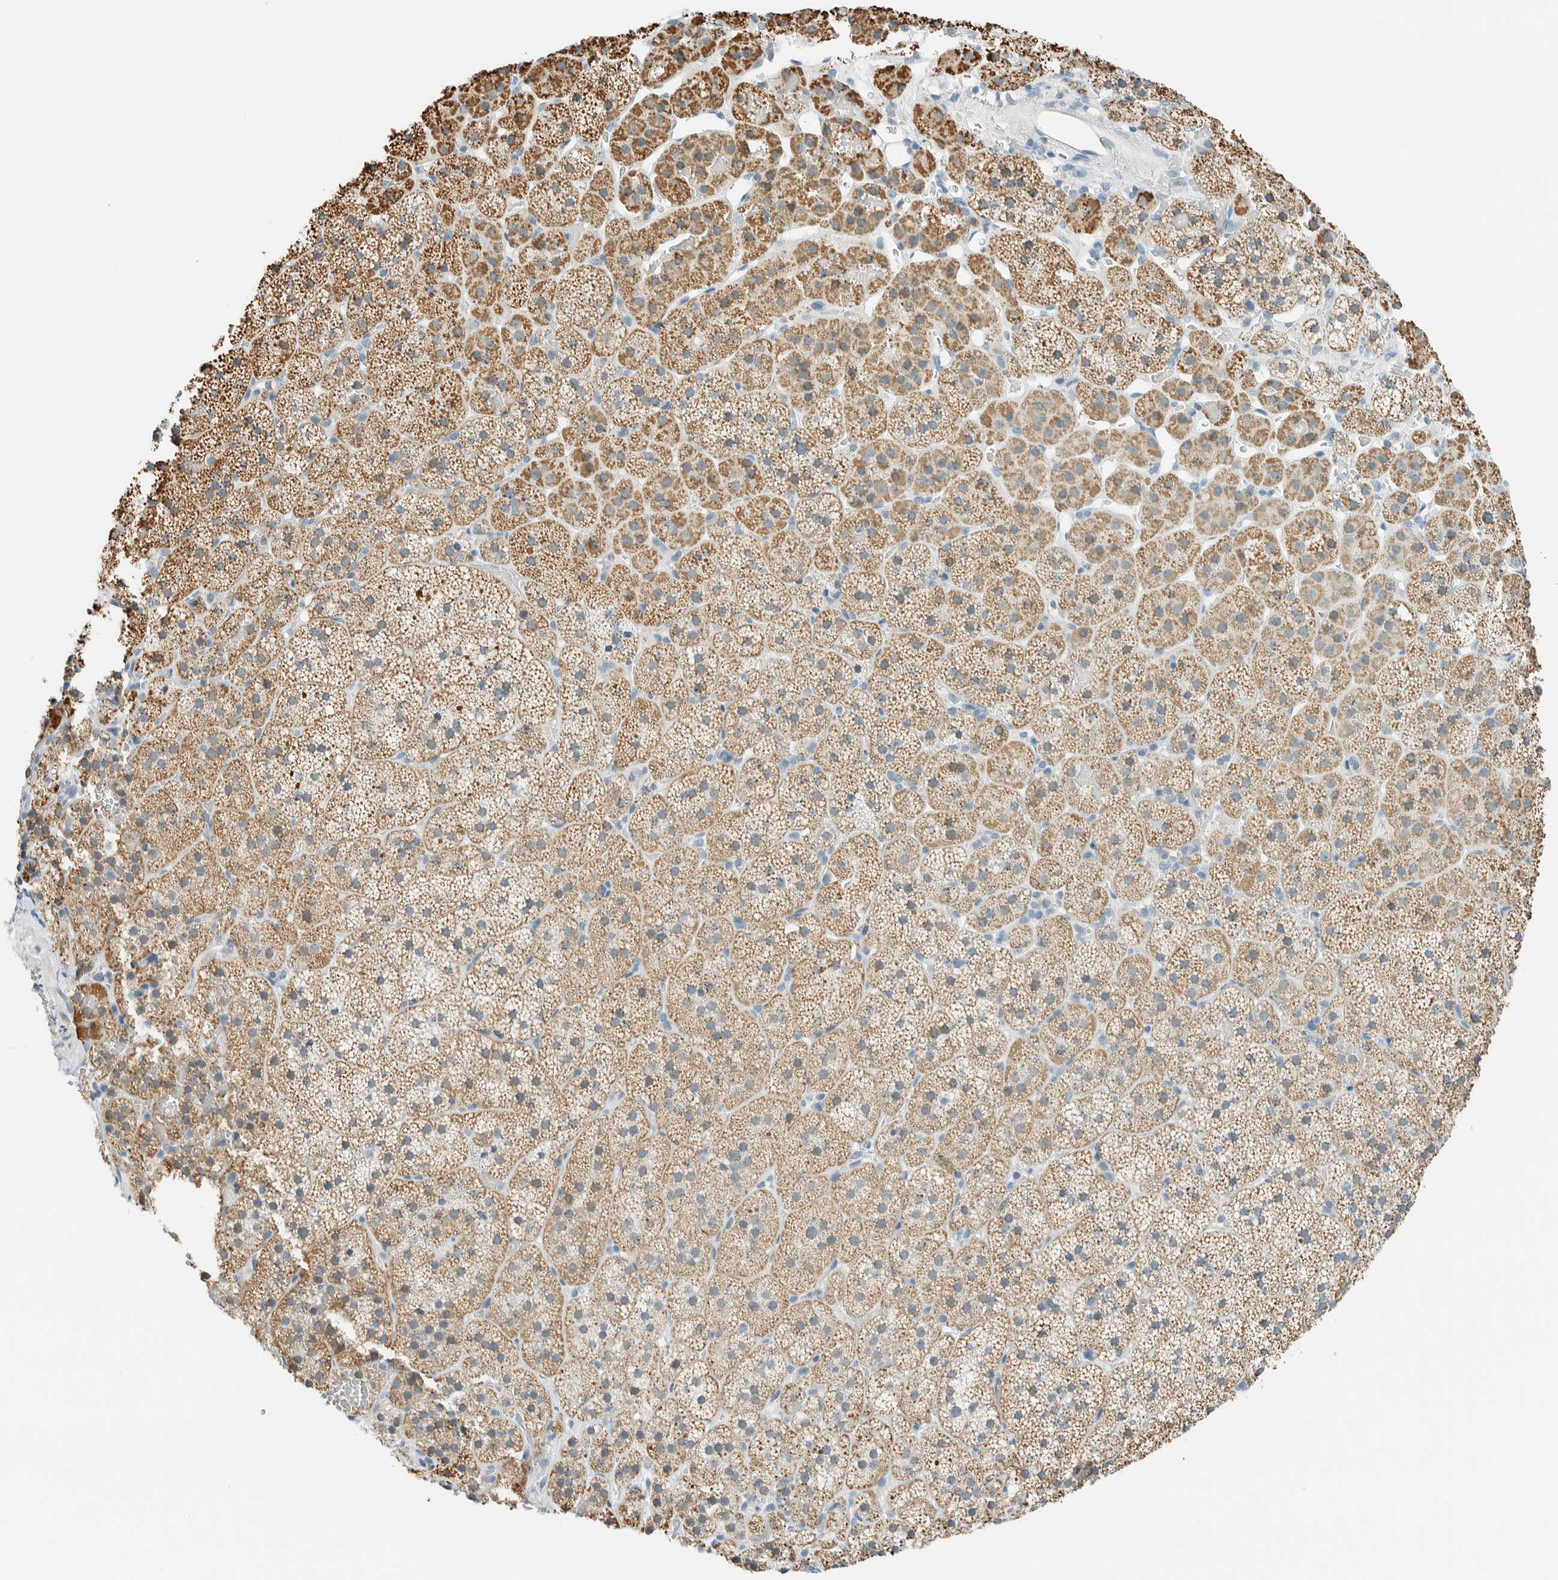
{"staining": {"intensity": "moderate", "quantity": ">75%", "location": "cytoplasmic/membranous"}, "tissue": "adrenal gland", "cell_type": "Glandular cells", "image_type": "normal", "snomed": [{"axis": "morphology", "description": "Normal tissue, NOS"}, {"axis": "topography", "description": "Adrenal gland"}], "caption": "The micrograph demonstrates immunohistochemical staining of unremarkable adrenal gland. There is moderate cytoplasmic/membranous expression is seen in about >75% of glandular cells.", "gene": "AARSD1", "patient": {"sex": "female", "age": 44}}